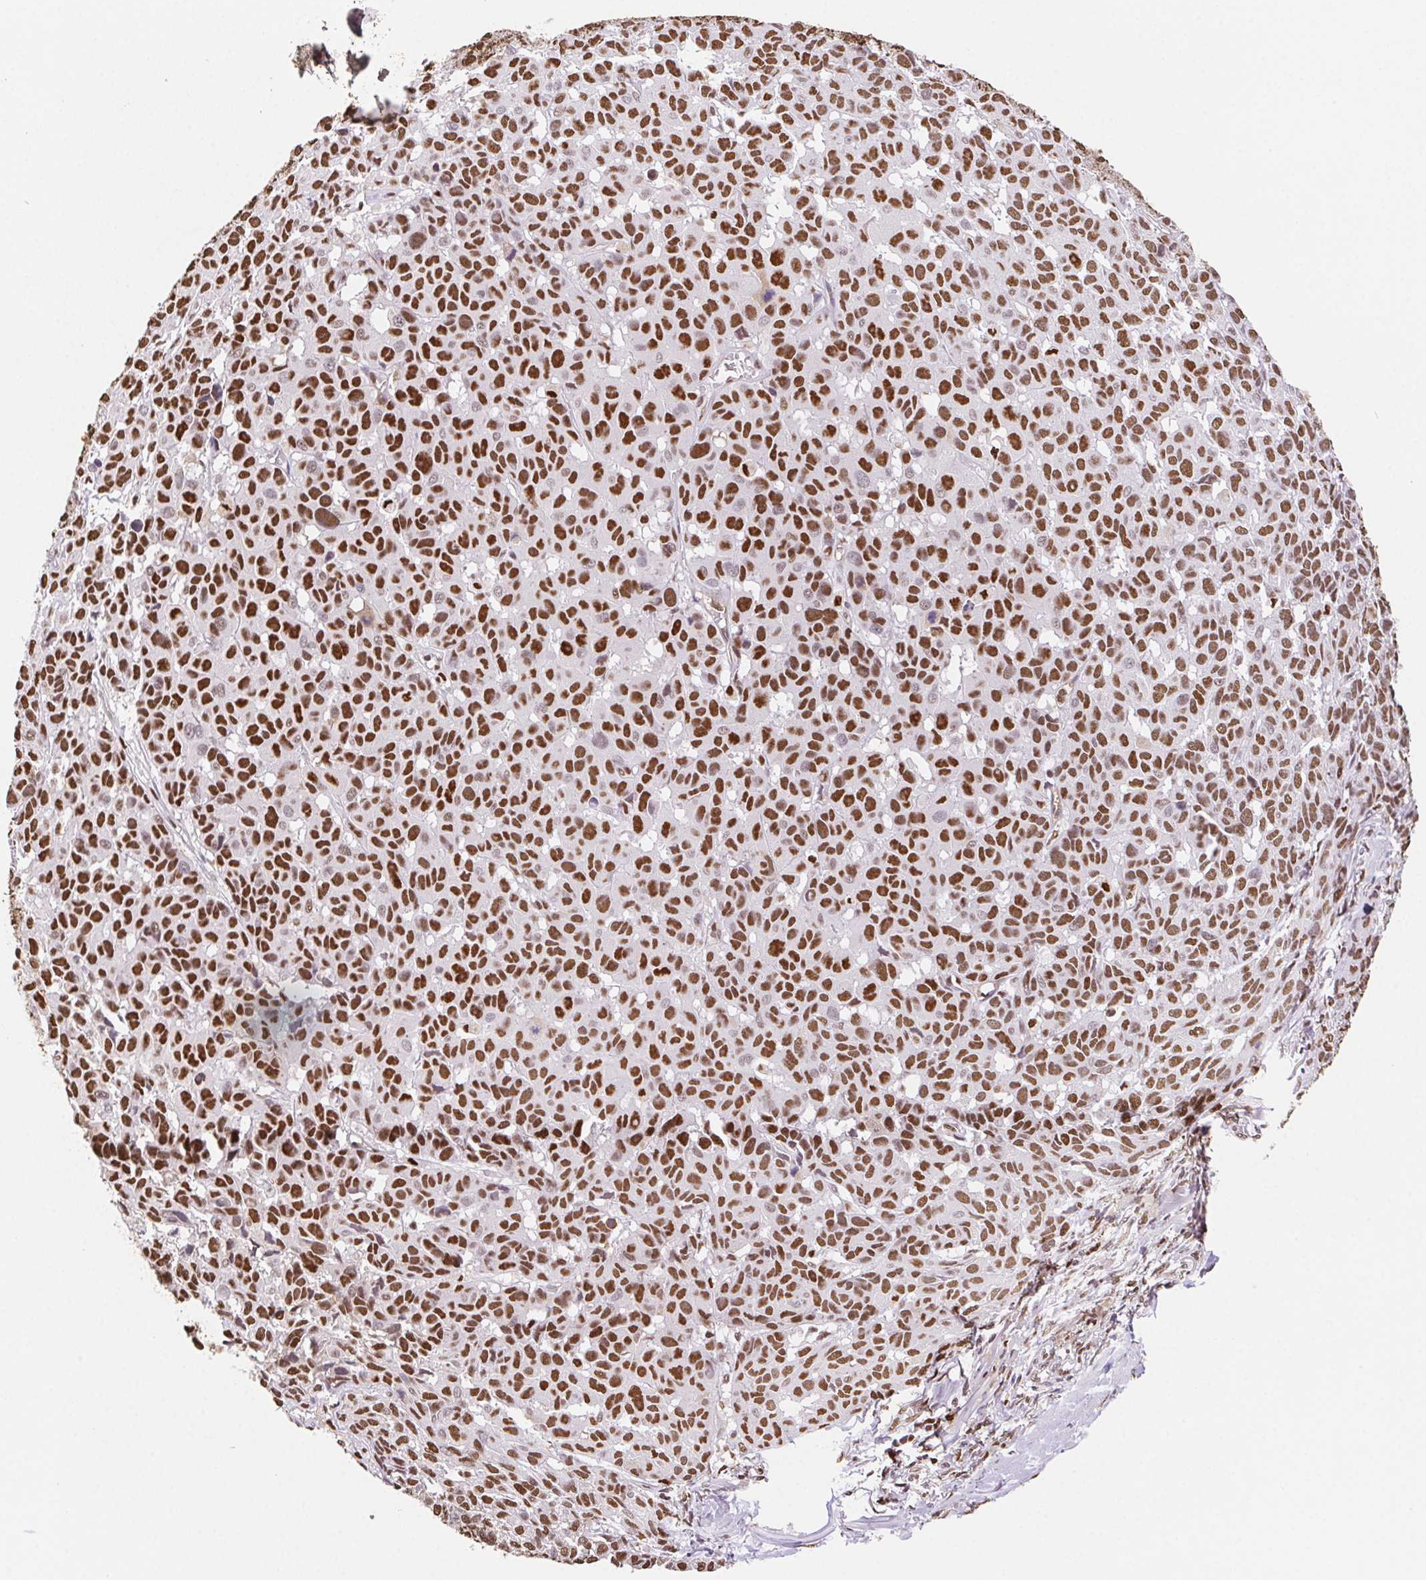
{"staining": {"intensity": "strong", "quantity": ">75%", "location": "nuclear"}, "tissue": "melanoma", "cell_type": "Tumor cells", "image_type": "cancer", "snomed": [{"axis": "morphology", "description": "Malignant melanoma, NOS"}, {"axis": "topography", "description": "Skin"}], "caption": "Protein staining displays strong nuclear positivity in about >75% of tumor cells in malignant melanoma. Nuclei are stained in blue.", "gene": "SET", "patient": {"sex": "female", "age": 66}}